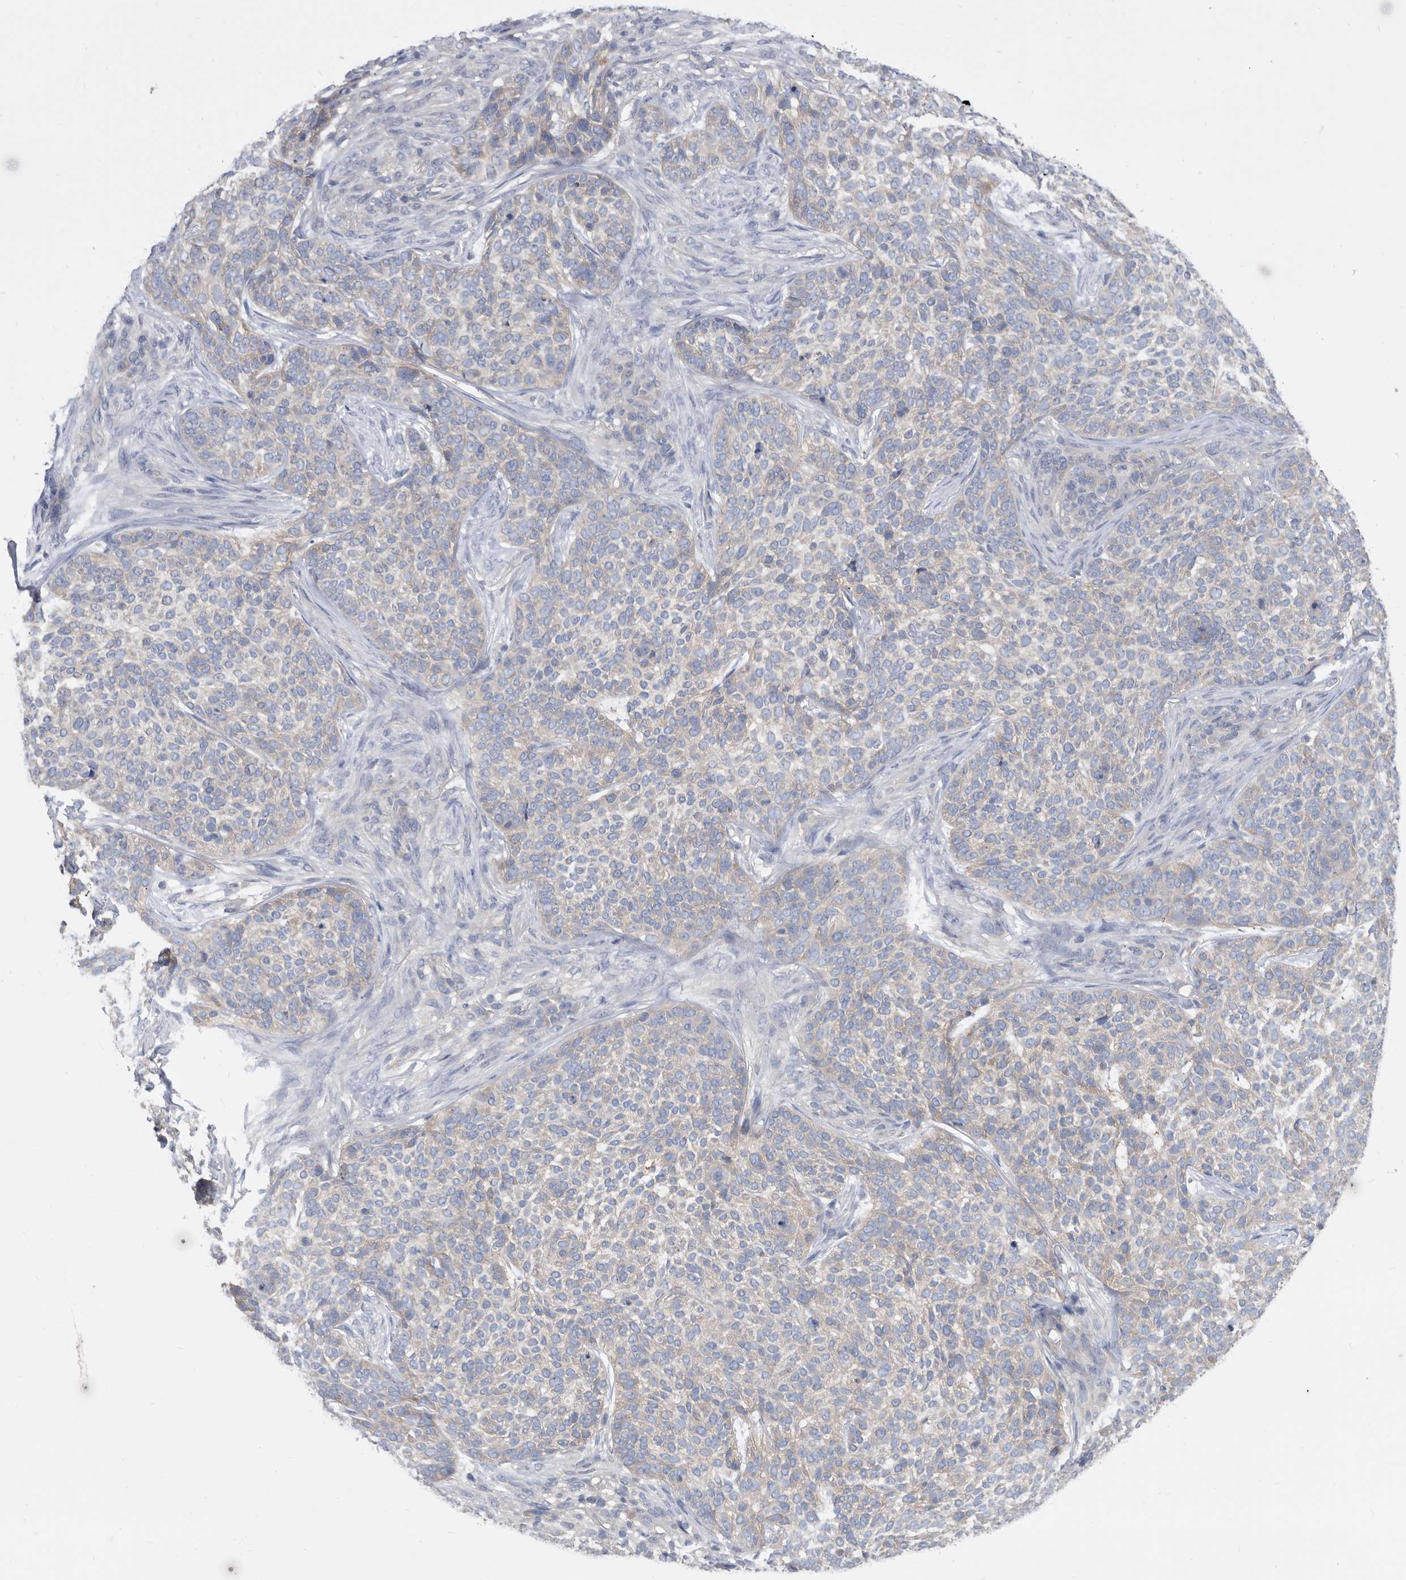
{"staining": {"intensity": "negative", "quantity": "none", "location": "none"}, "tissue": "skin cancer", "cell_type": "Tumor cells", "image_type": "cancer", "snomed": [{"axis": "morphology", "description": "Basal cell carcinoma"}, {"axis": "topography", "description": "Skin"}], "caption": "The histopathology image reveals no staining of tumor cells in skin cancer (basal cell carcinoma).", "gene": "CCT4", "patient": {"sex": "female", "age": 64}}